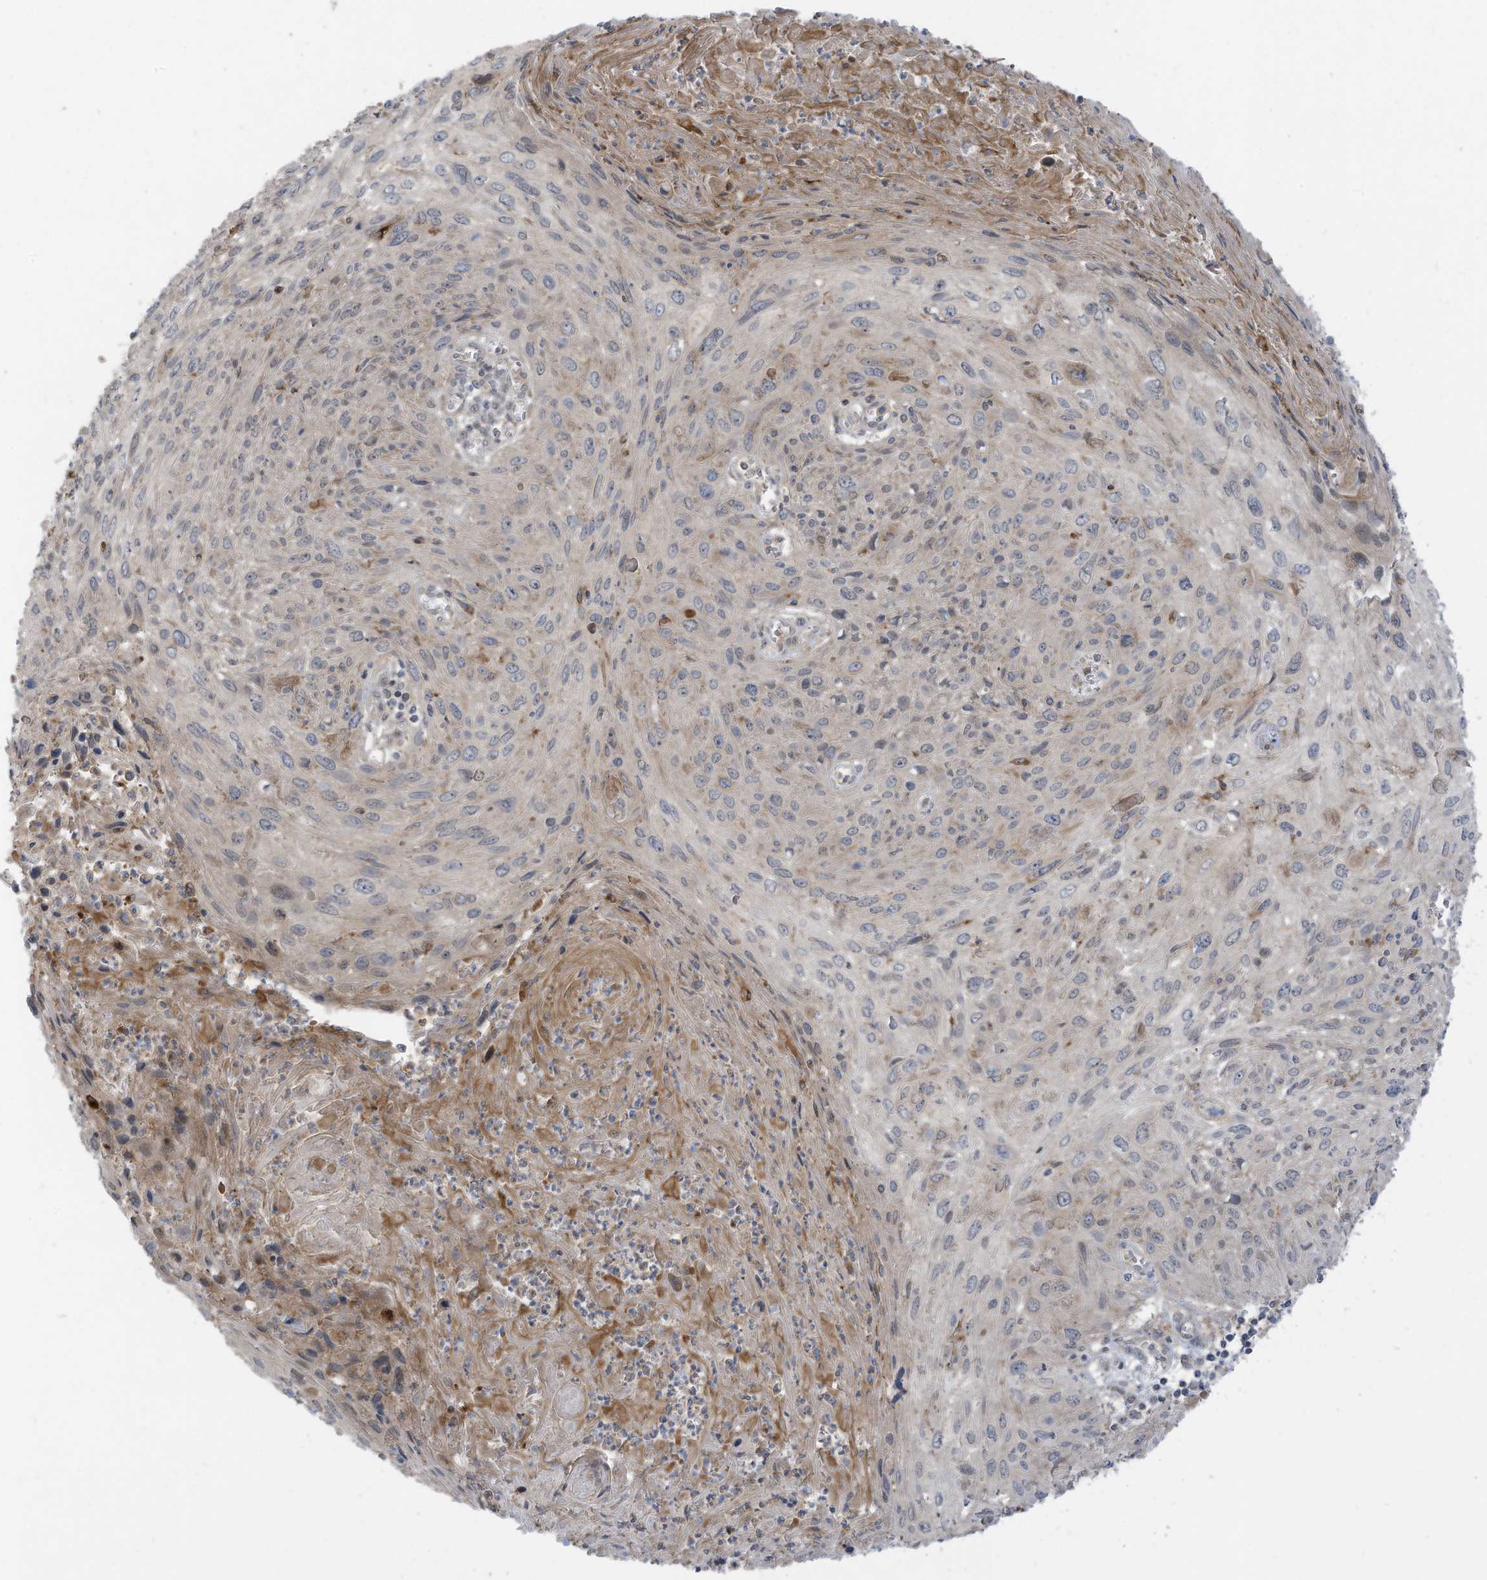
{"staining": {"intensity": "negative", "quantity": "none", "location": "none"}, "tissue": "cervical cancer", "cell_type": "Tumor cells", "image_type": "cancer", "snomed": [{"axis": "morphology", "description": "Squamous cell carcinoma, NOS"}, {"axis": "topography", "description": "Cervix"}], "caption": "Cervical squamous cell carcinoma was stained to show a protein in brown. There is no significant staining in tumor cells.", "gene": "DZIP3", "patient": {"sex": "female", "age": 51}}